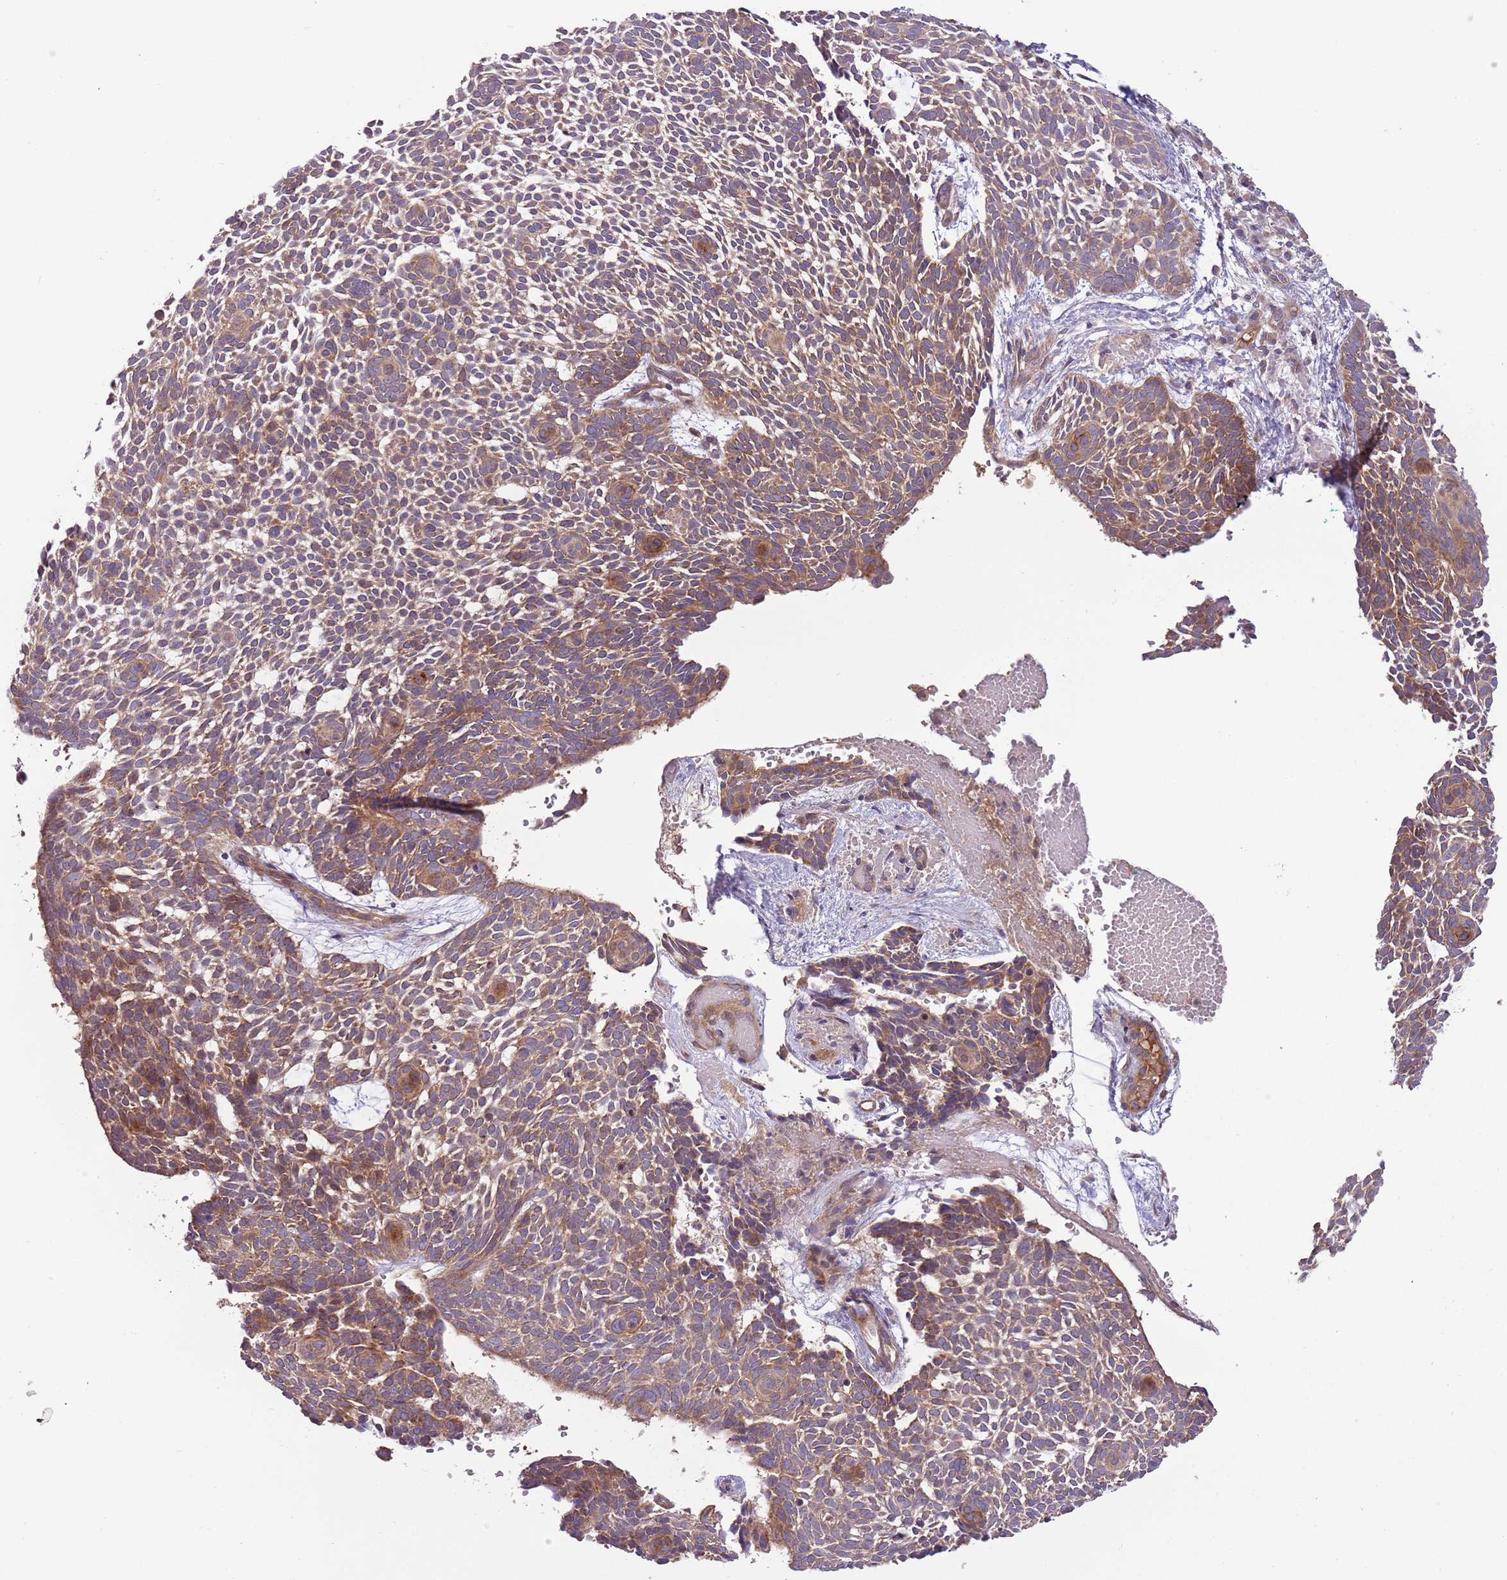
{"staining": {"intensity": "moderate", "quantity": ">75%", "location": "cytoplasmic/membranous"}, "tissue": "skin cancer", "cell_type": "Tumor cells", "image_type": "cancer", "snomed": [{"axis": "morphology", "description": "Basal cell carcinoma"}, {"axis": "topography", "description": "Skin"}], "caption": "High-power microscopy captured an immunohistochemistry (IHC) image of basal cell carcinoma (skin), revealing moderate cytoplasmic/membranous staining in about >75% of tumor cells. (DAB = brown stain, brightfield microscopy at high magnification).", "gene": "RNF128", "patient": {"sex": "male", "age": 61}}